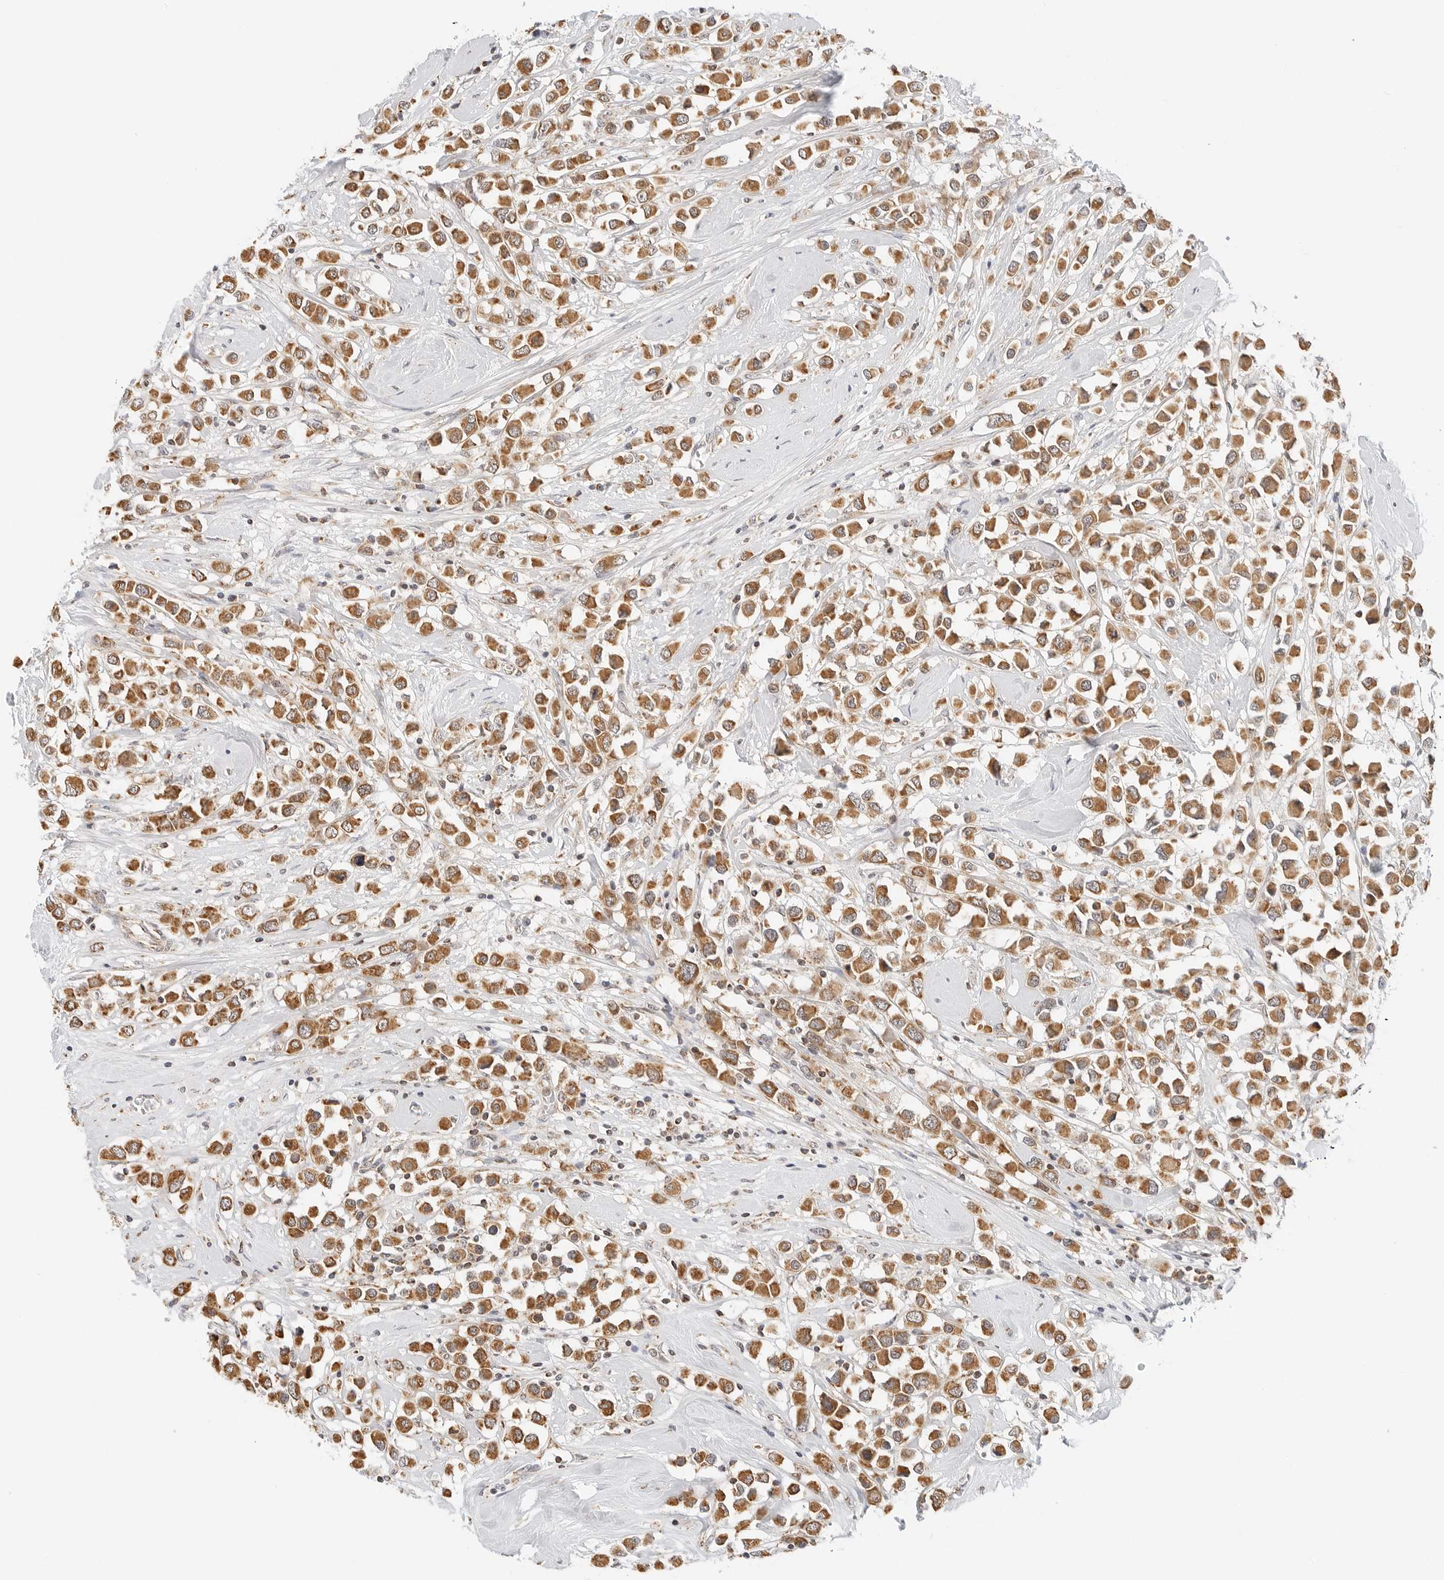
{"staining": {"intensity": "moderate", "quantity": ">75%", "location": "cytoplasmic/membranous"}, "tissue": "breast cancer", "cell_type": "Tumor cells", "image_type": "cancer", "snomed": [{"axis": "morphology", "description": "Duct carcinoma"}, {"axis": "topography", "description": "Breast"}], "caption": "Moderate cytoplasmic/membranous positivity for a protein is appreciated in about >75% of tumor cells of breast cancer (infiltrating ductal carcinoma) using immunohistochemistry.", "gene": "ATL1", "patient": {"sex": "female", "age": 61}}